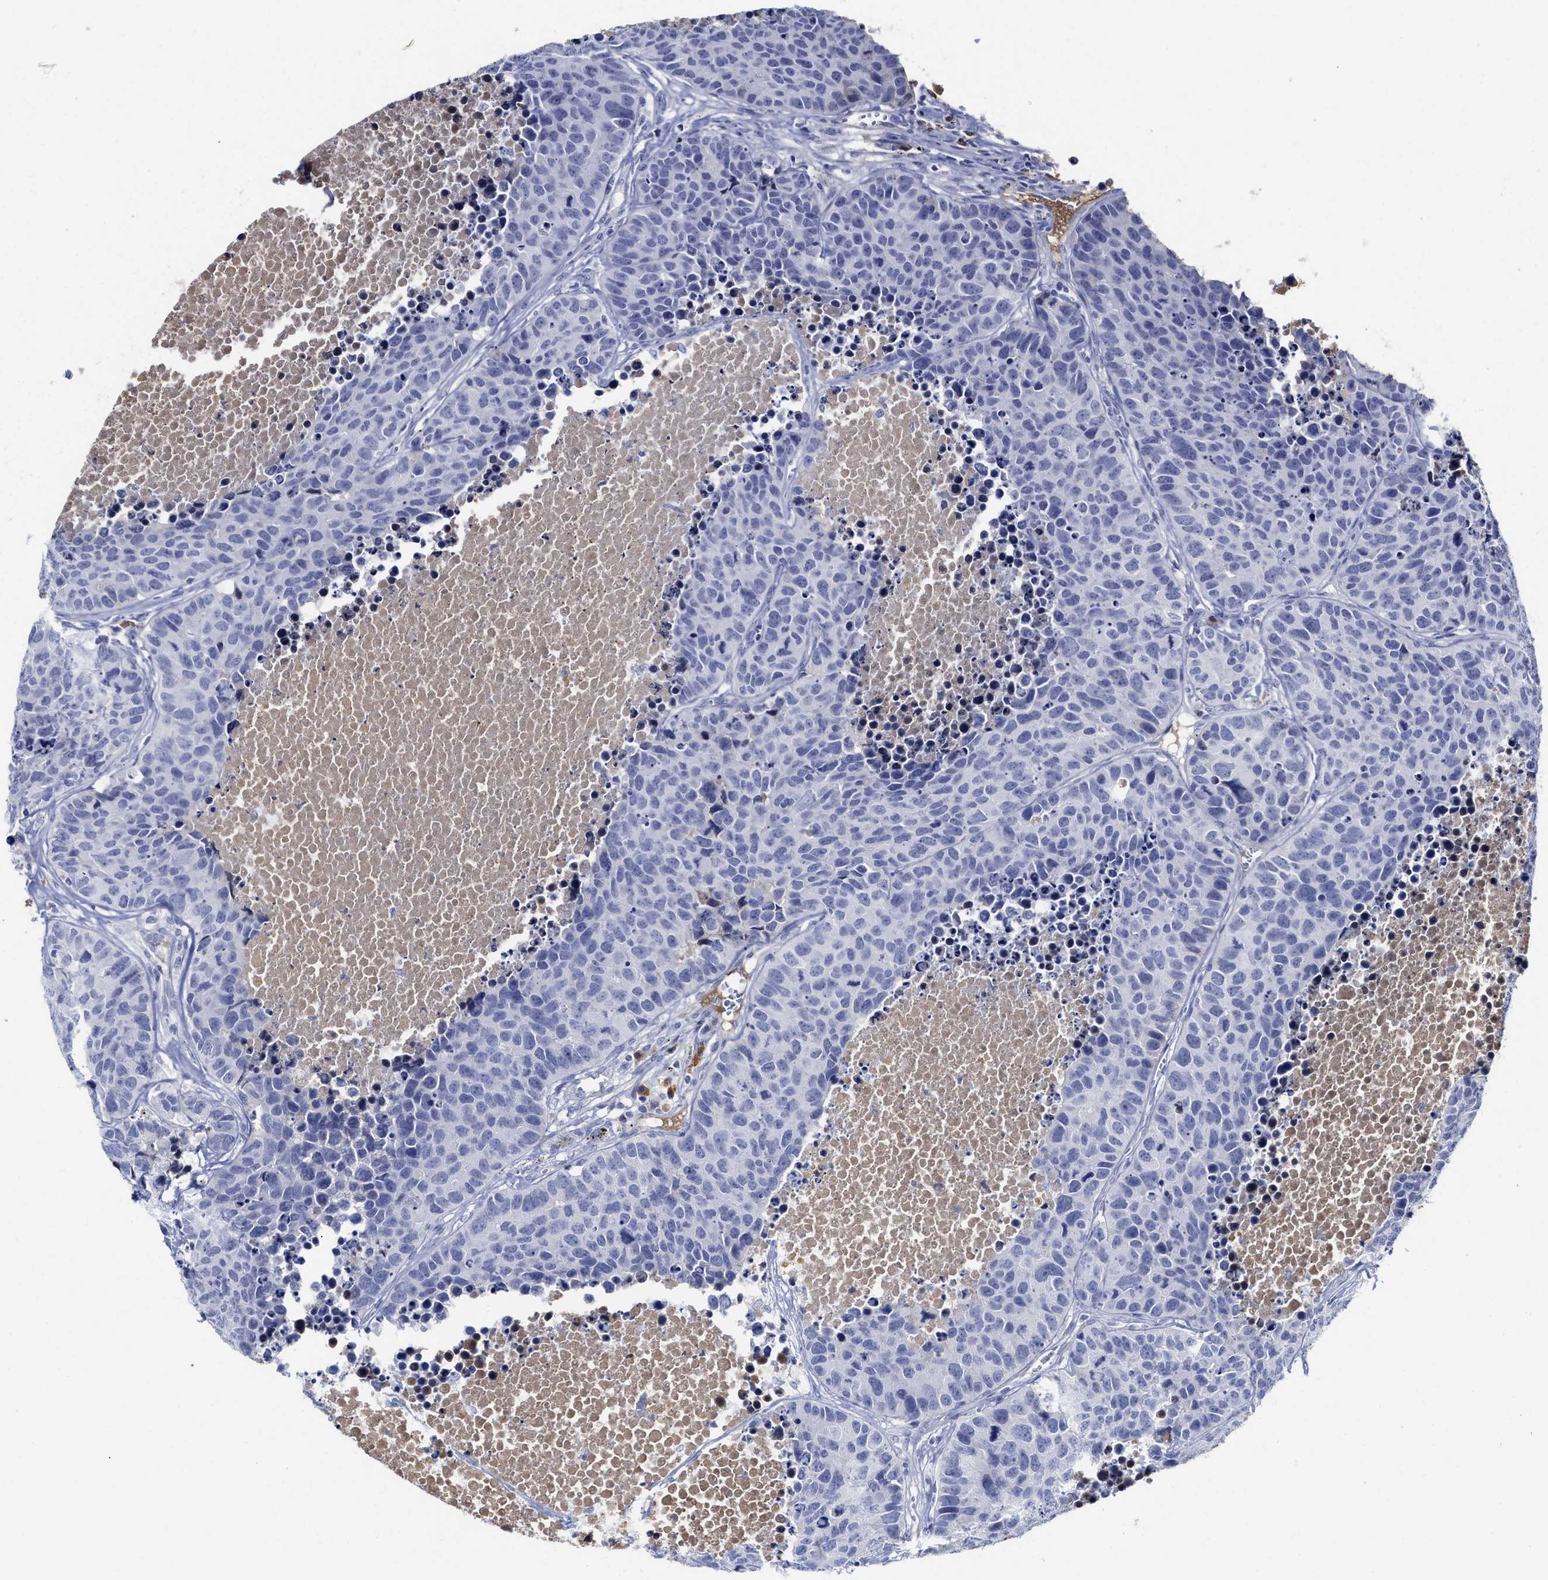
{"staining": {"intensity": "negative", "quantity": "none", "location": "none"}, "tissue": "carcinoid", "cell_type": "Tumor cells", "image_type": "cancer", "snomed": [{"axis": "morphology", "description": "Carcinoid, malignant, NOS"}, {"axis": "topography", "description": "Lung"}], "caption": "Immunohistochemistry (IHC) histopathology image of human carcinoid (malignant) stained for a protein (brown), which demonstrates no positivity in tumor cells. (DAB immunohistochemistry (IHC) with hematoxylin counter stain).", "gene": "C2", "patient": {"sex": "male", "age": 60}}